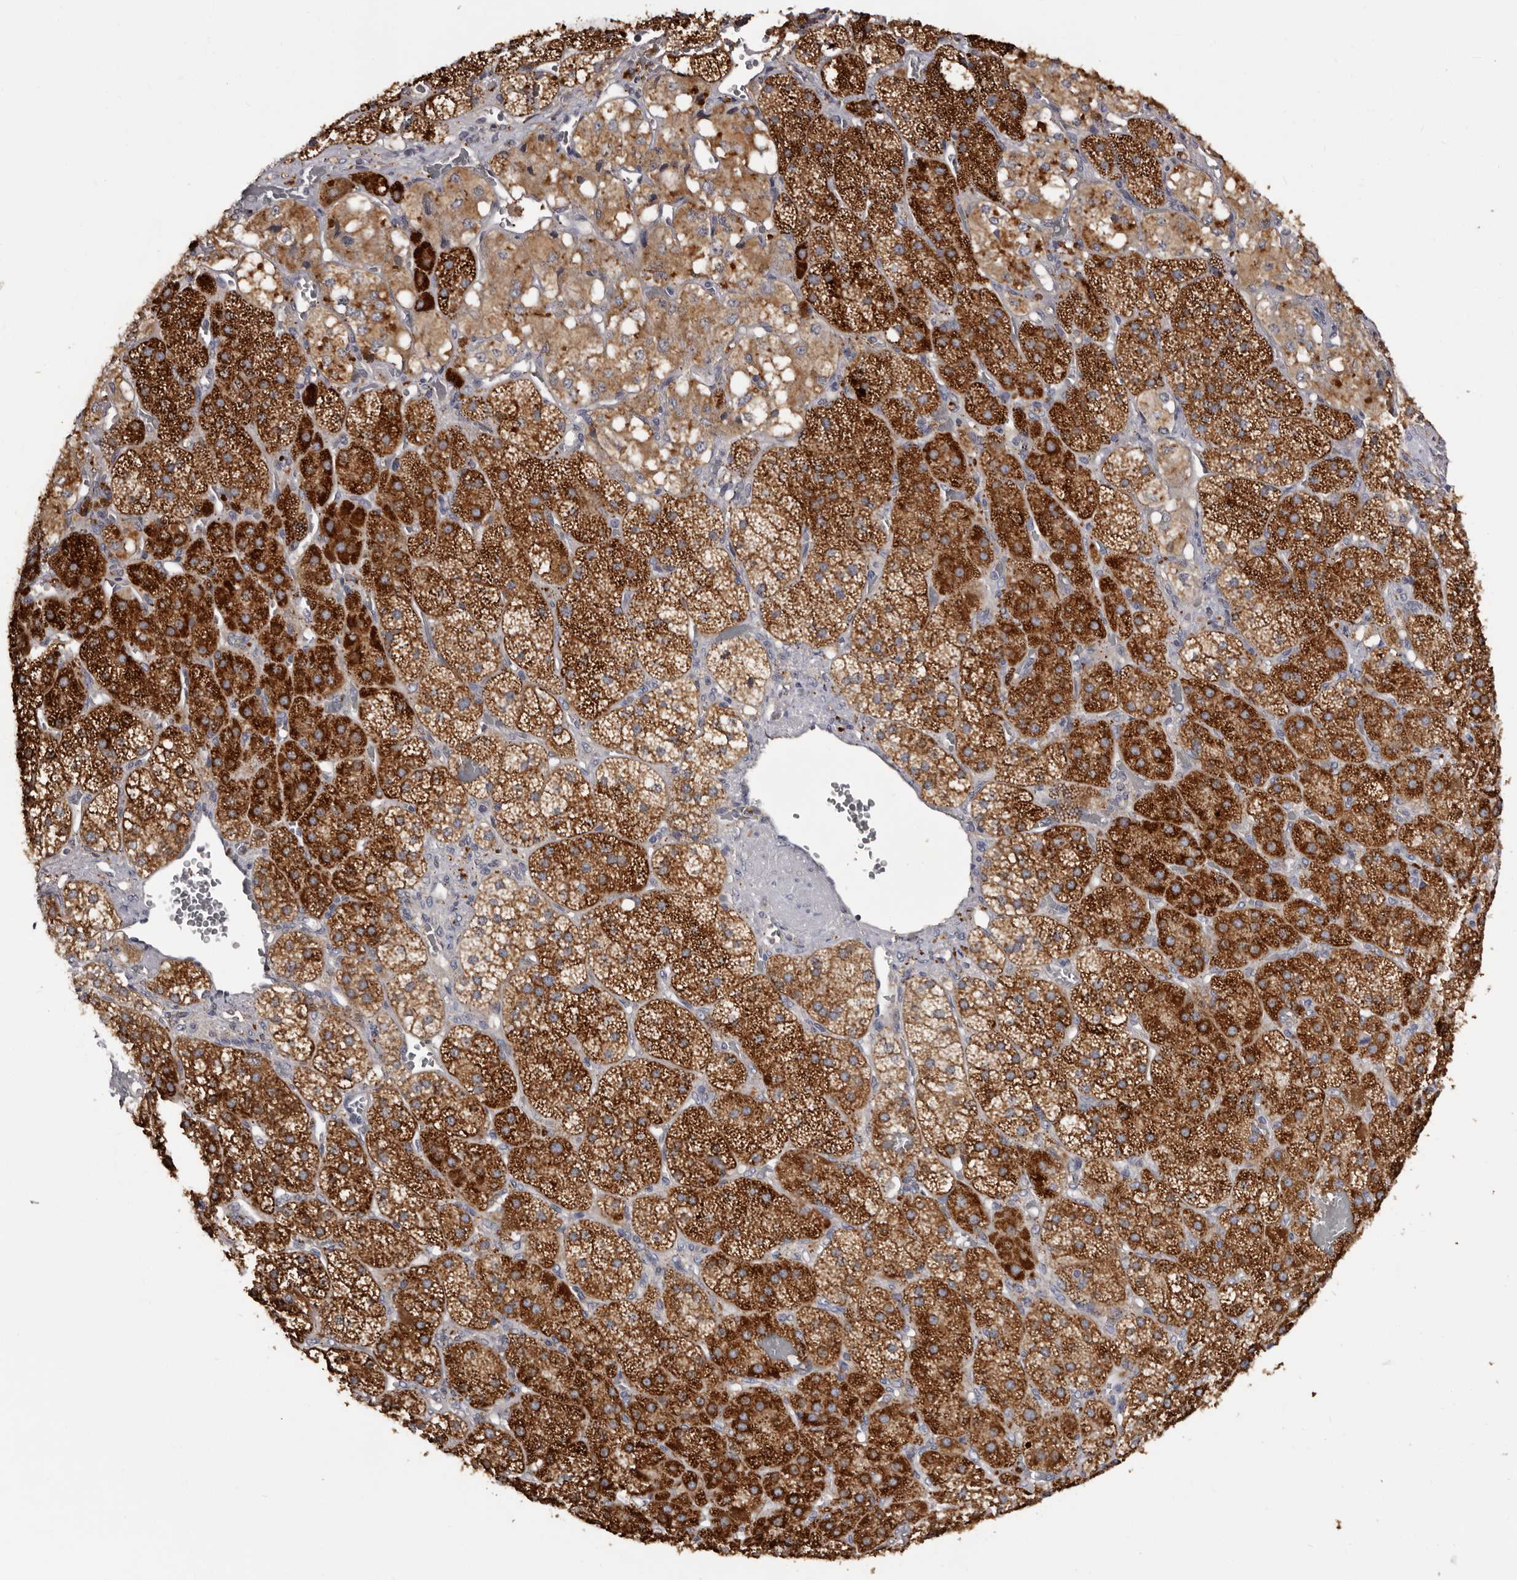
{"staining": {"intensity": "strong", "quantity": ">75%", "location": "cytoplasmic/membranous"}, "tissue": "adrenal gland", "cell_type": "Glandular cells", "image_type": "normal", "snomed": [{"axis": "morphology", "description": "Normal tissue, NOS"}, {"axis": "topography", "description": "Adrenal gland"}], "caption": "Approximately >75% of glandular cells in normal adrenal gland exhibit strong cytoplasmic/membranous protein staining as visualized by brown immunohistochemical staining.", "gene": "DAP", "patient": {"sex": "male", "age": 57}}